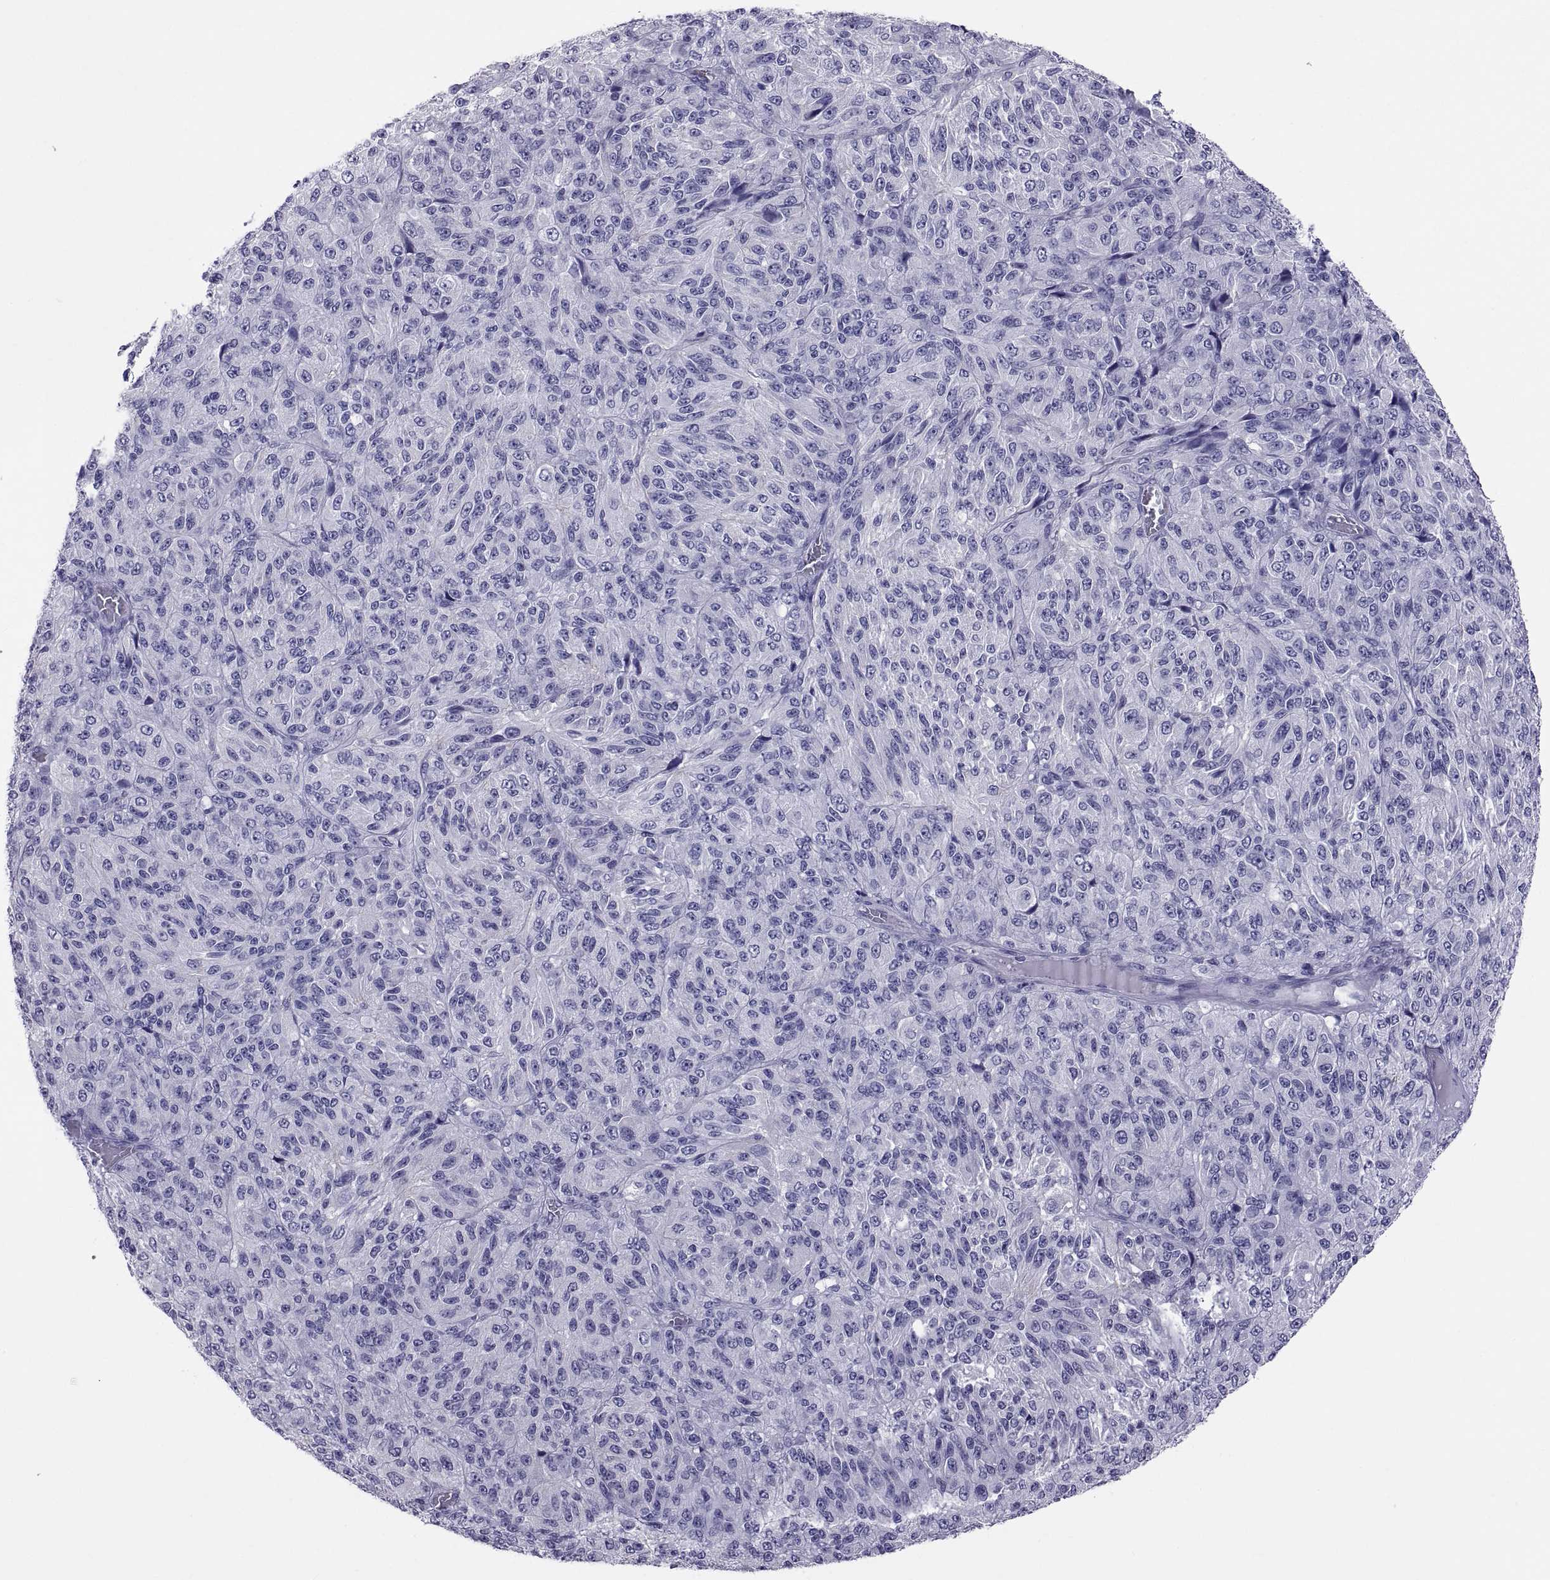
{"staining": {"intensity": "negative", "quantity": "none", "location": "none"}, "tissue": "melanoma", "cell_type": "Tumor cells", "image_type": "cancer", "snomed": [{"axis": "morphology", "description": "Malignant melanoma, Metastatic site"}, {"axis": "topography", "description": "Brain"}], "caption": "Photomicrograph shows no protein positivity in tumor cells of melanoma tissue.", "gene": "RNASE12", "patient": {"sex": "female", "age": 56}}